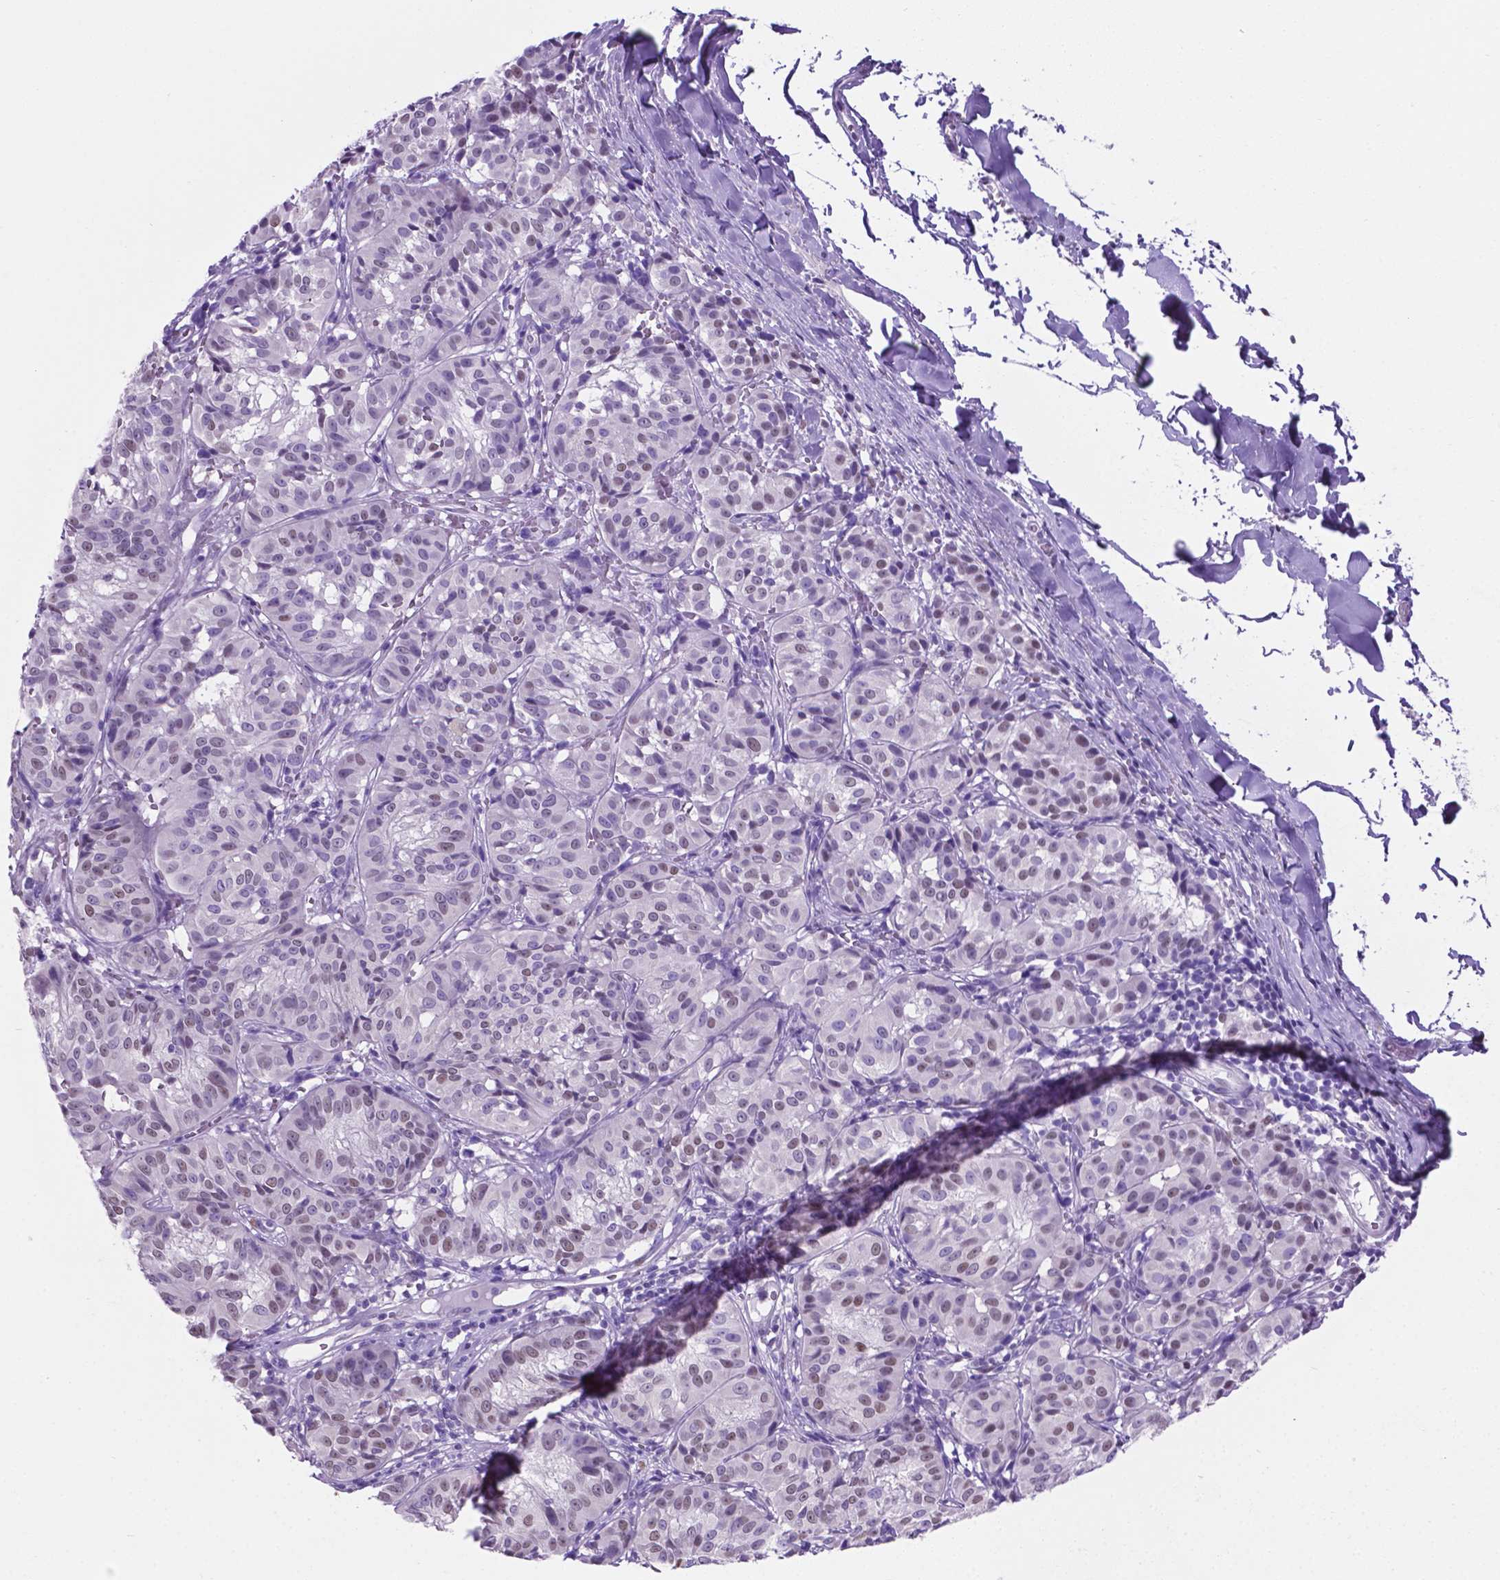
{"staining": {"intensity": "weak", "quantity": "<25%", "location": "nuclear"}, "tissue": "melanoma", "cell_type": "Tumor cells", "image_type": "cancer", "snomed": [{"axis": "morphology", "description": "Malignant melanoma, NOS"}, {"axis": "topography", "description": "Skin"}], "caption": "Histopathology image shows no protein expression in tumor cells of melanoma tissue. (Brightfield microscopy of DAB immunohistochemistry (IHC) at high magnification).", "gene": "TMEM210", "patient": {"sex": "female", "age": 72}}